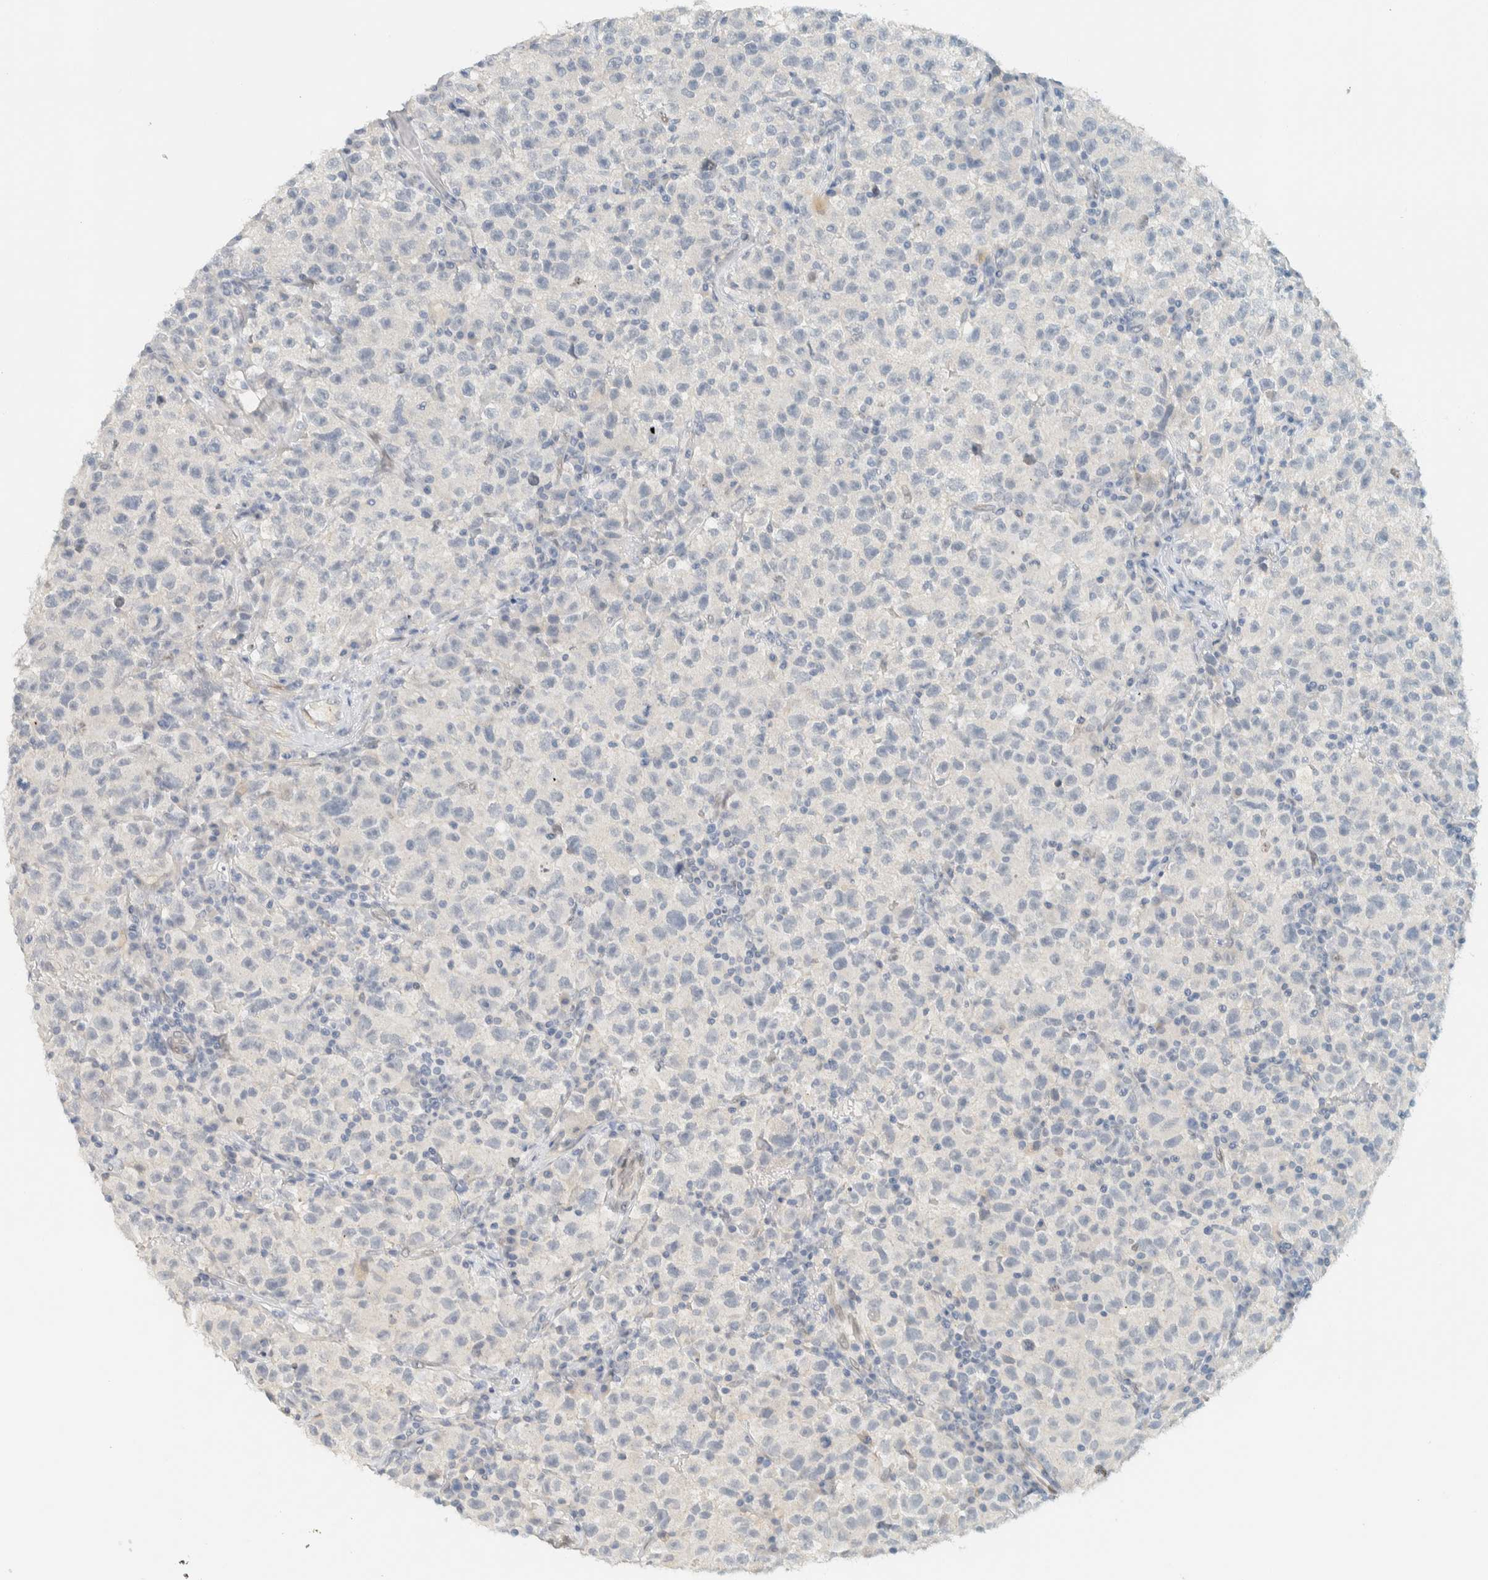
{"staining": {"intensity": "negative", "quantity": "none", "location": "none"}, "tissue": "testis cancer", "cell_type": "Tumor cells", "image_type": "cancer", "snomed": [{"axis": "morphology", "description": "Seminoma, NOS"}, {"axis": "topography", "description": "Testis"}], "caption": "Immunohistochemical staining of seminoma (testis) reveals no significant staining in tumor cells.", "gene": "C1QTNF12", "patient": {"sex": "male", "age": 22}}